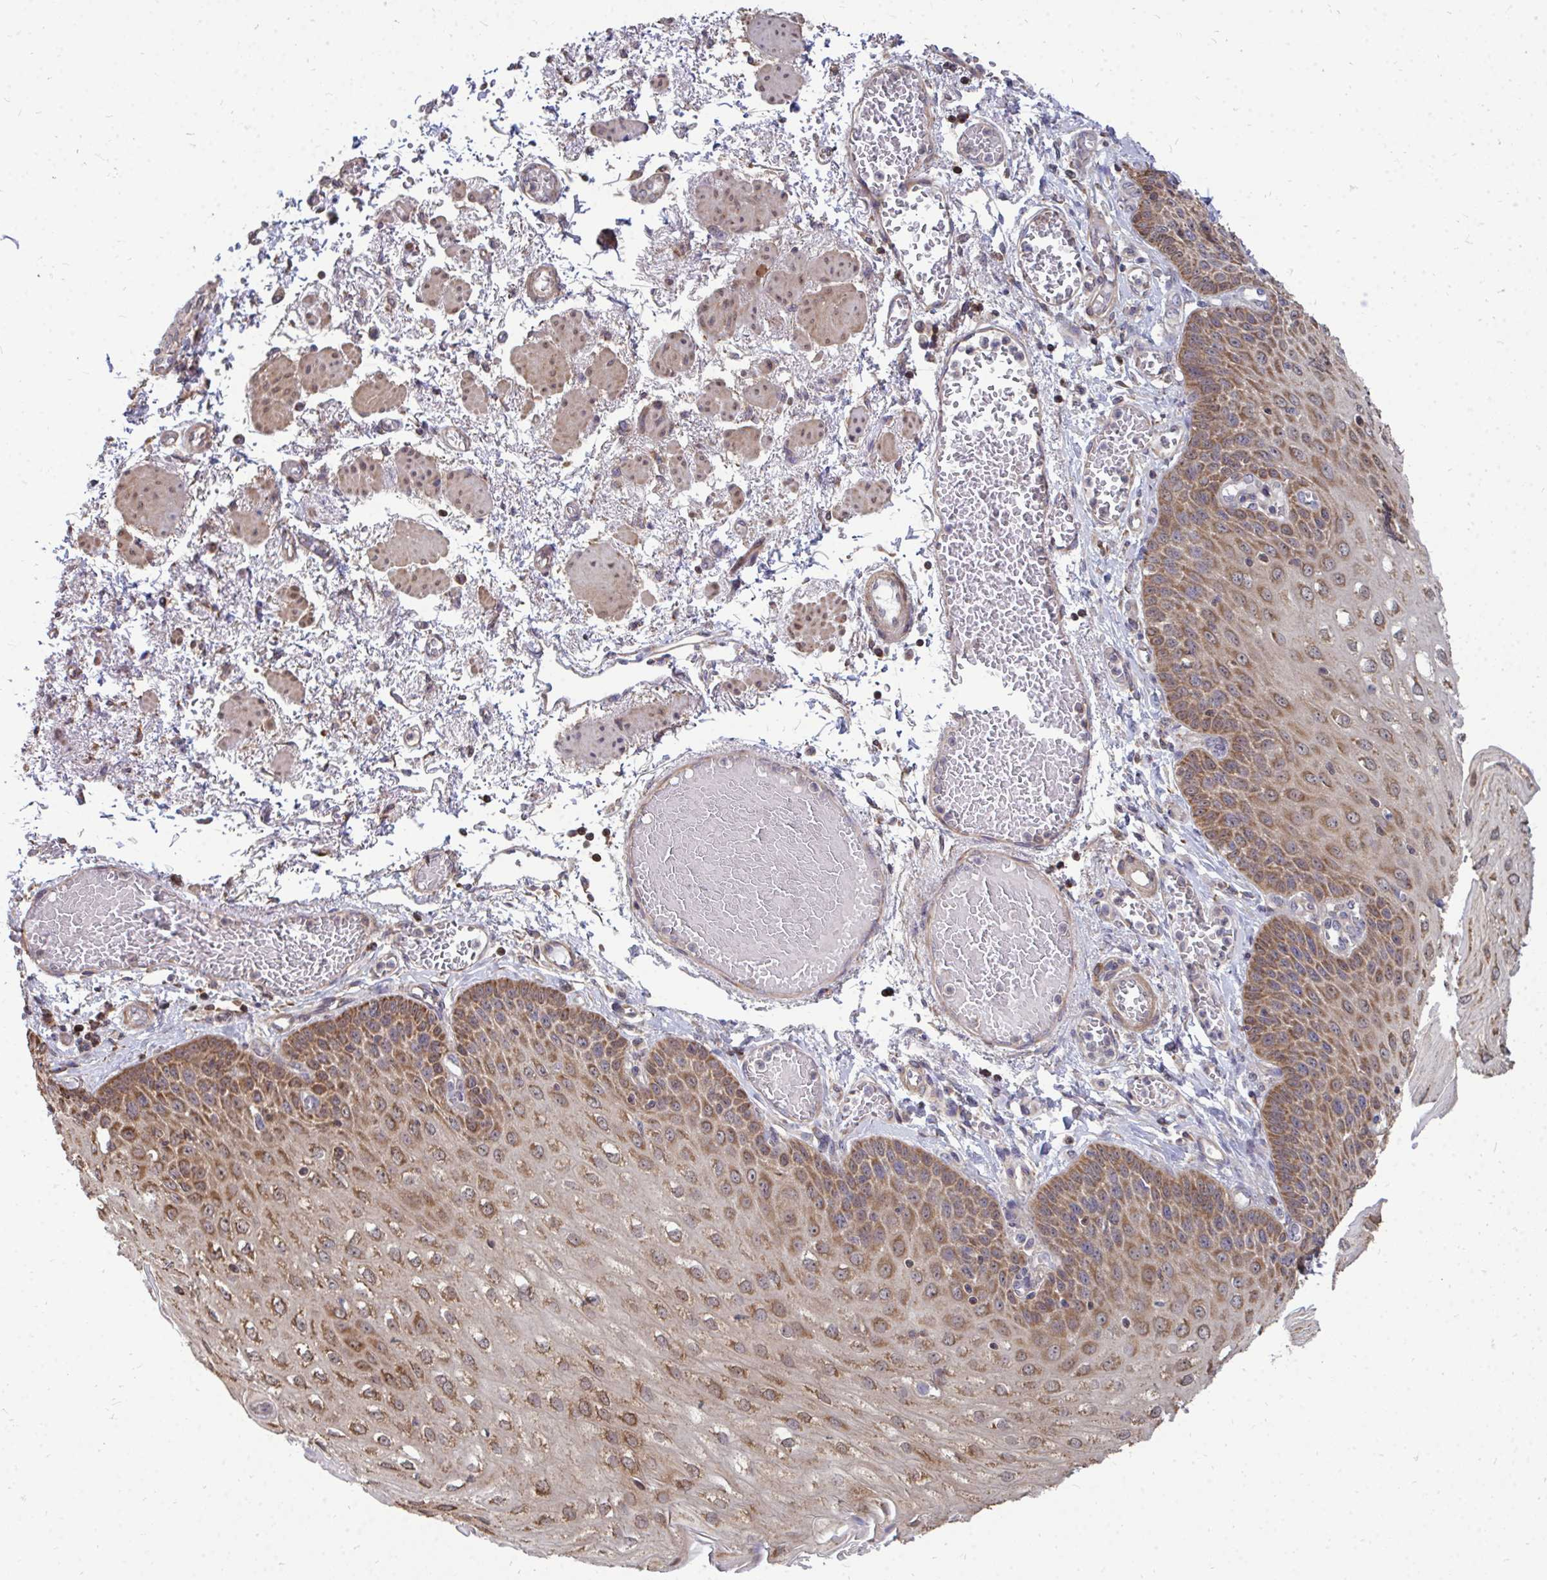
{"staining": {"intensity": "moderate", "quantity": ">75%", "location": "cytoplasmic/membranous,nuclear"}, "tissue": "esophagus", "cell_type": "Squamous epithelial cells", "image_type": "normal", "snomed": [{"axis": "morphology", "description": "Normal tissue, NOS"}, {"axis": "morphology", "description": "Adenocarcinoma, NOS"}, {"axis": "topography", "description": "Esophagus"}], "caption": "Unremarkable esophagus reveals moderate cytoplasmic/membranous,nuclear positivity in about >75% of squamous epithelial cells.", "gene": "DNAJA2", "patient": {"sex": "male", "age": 81}}